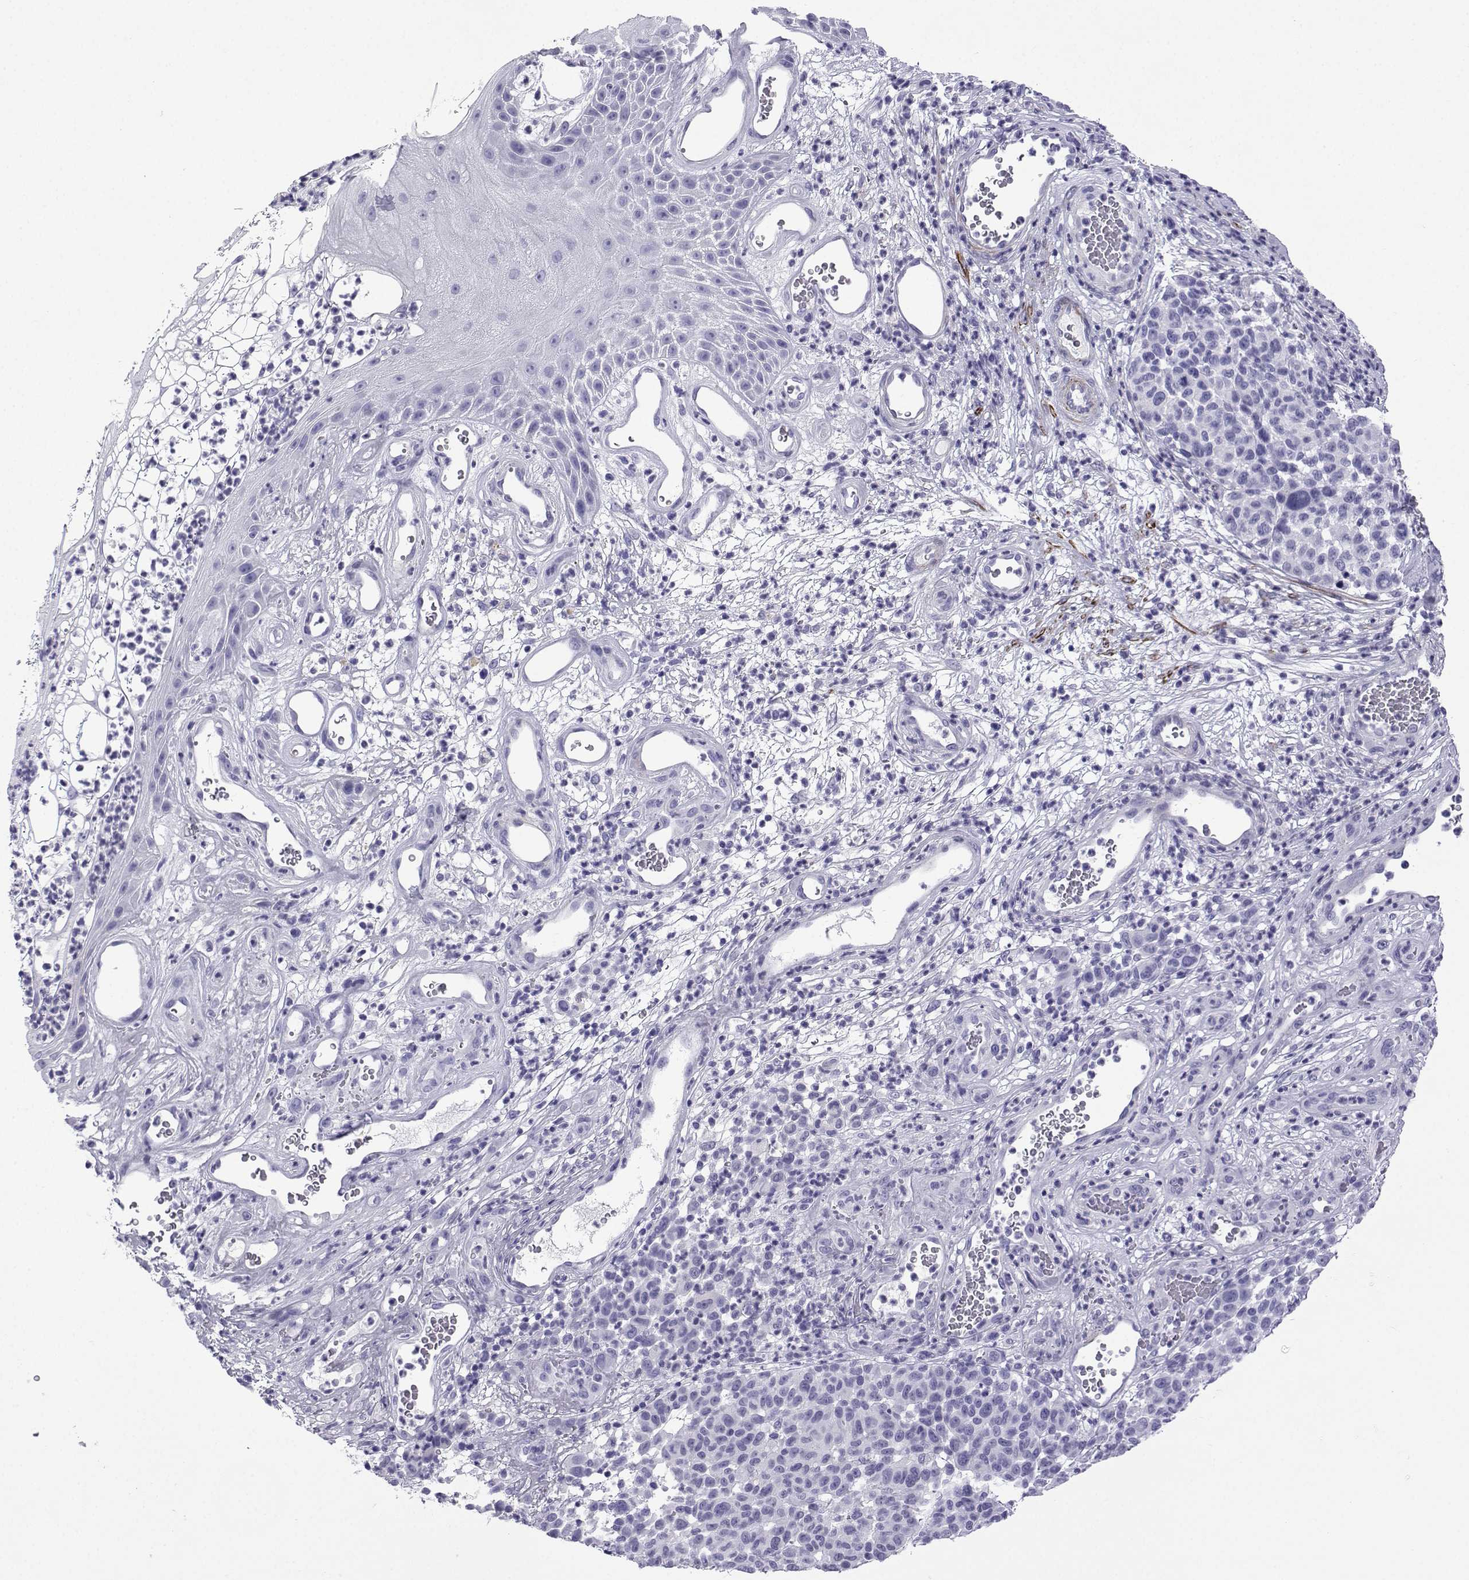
{"staining": {"intensity": "negative", "quantity": "none", "location": "none"}, "tissue": "melanoma", "cell_type": "Tumor cells", "image_type": "cancer", "snomed": [{"axis": "morphology", "description": "Malignant melanoma, NOS"}, {"axis": "topography", "description": "Skin"}], "caption": "The micrograph displays no significant staining in tumor cells of melanoma.", "gene": "KCNF1", "patient": {"sex": "male", "age": 59}}